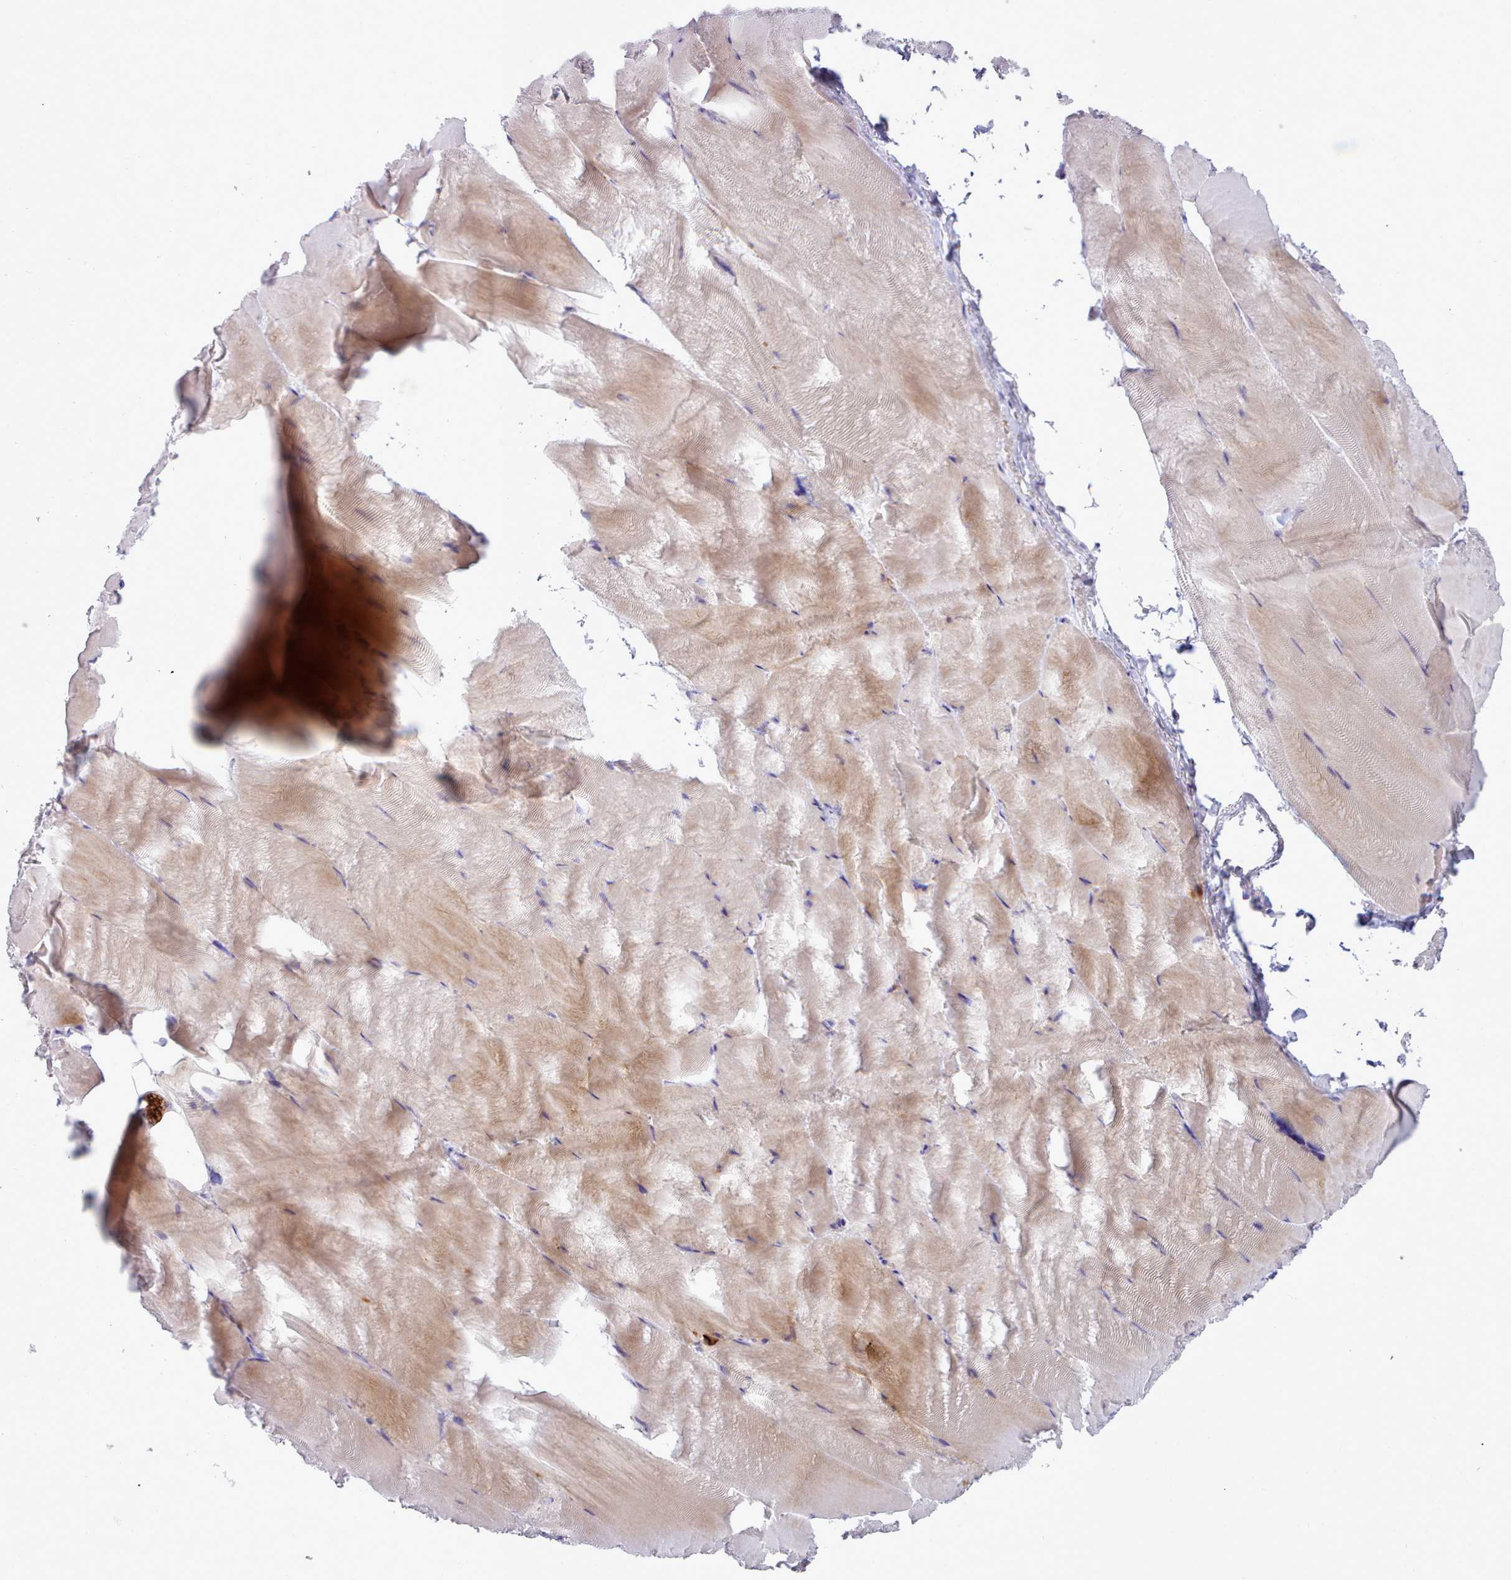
{"staining": {"intensity": "moderate", "quantity": "<25%", "location": "cytoplasmic/membranous"}, "tissue": "skeletal muscle", "cell_type": "Myocytes", "image_type": "normal", "snomed": [{"axis": "morphology", "description": "Normal tissue, NOS"}, {"axis": "topography", "description": "Skeletal muscle"}], "caption": "Skeletal muscle stained for a protein demonstrates moderate cytoplasmic/membranous positivity in myocytes. The staining was performed using DAB (3,3'-diaminobenzidine) to visualize the protein expression in brown, while the nuclei were stained in blue with hematoxylin (Magnification: 20x).", "gene": "NKX1", "patient": {"sex": "female", "age": 64}}